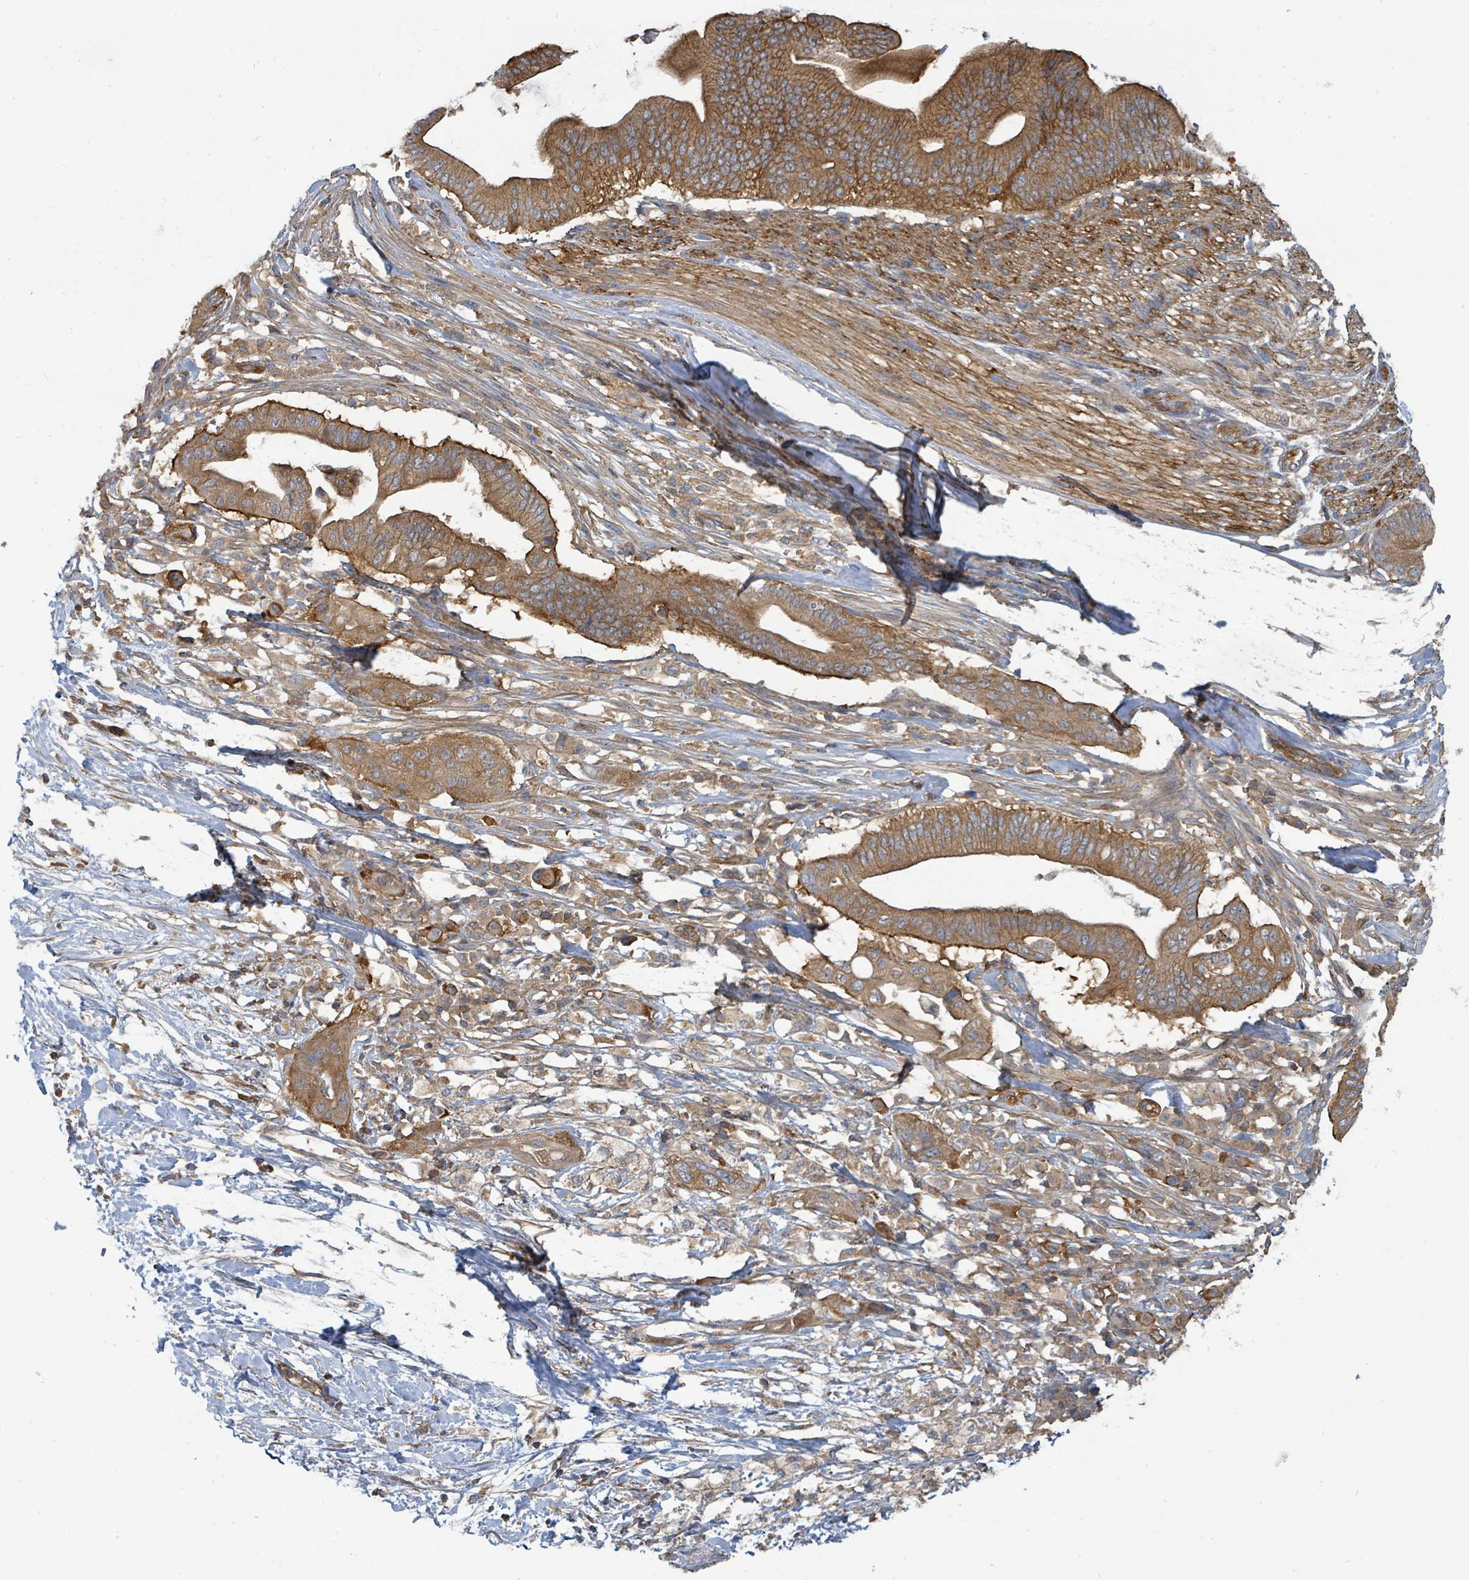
{"staining": {"intensity": "moderate", "quantity": ">75%", "location": "cytoplasmic/membranous"}, "tissue": "pancreatic cancer", "cell_type": "Tumor cells", "image_type": "cancer", "snomed": [{"axis": "morphology", "description": "Adenocarcinoma, NOS"}, {"axis": "topography", "description": "Pancreas"}], "caption": "The histopathology image displays staining of pancreatic adenocarcinoma, revealing moderate cytoplasmic/membranous protein positivity (brown color) within tumor cells.", "gene": "BOLA2B", "patient": {"sex": "male", "age": 68}}